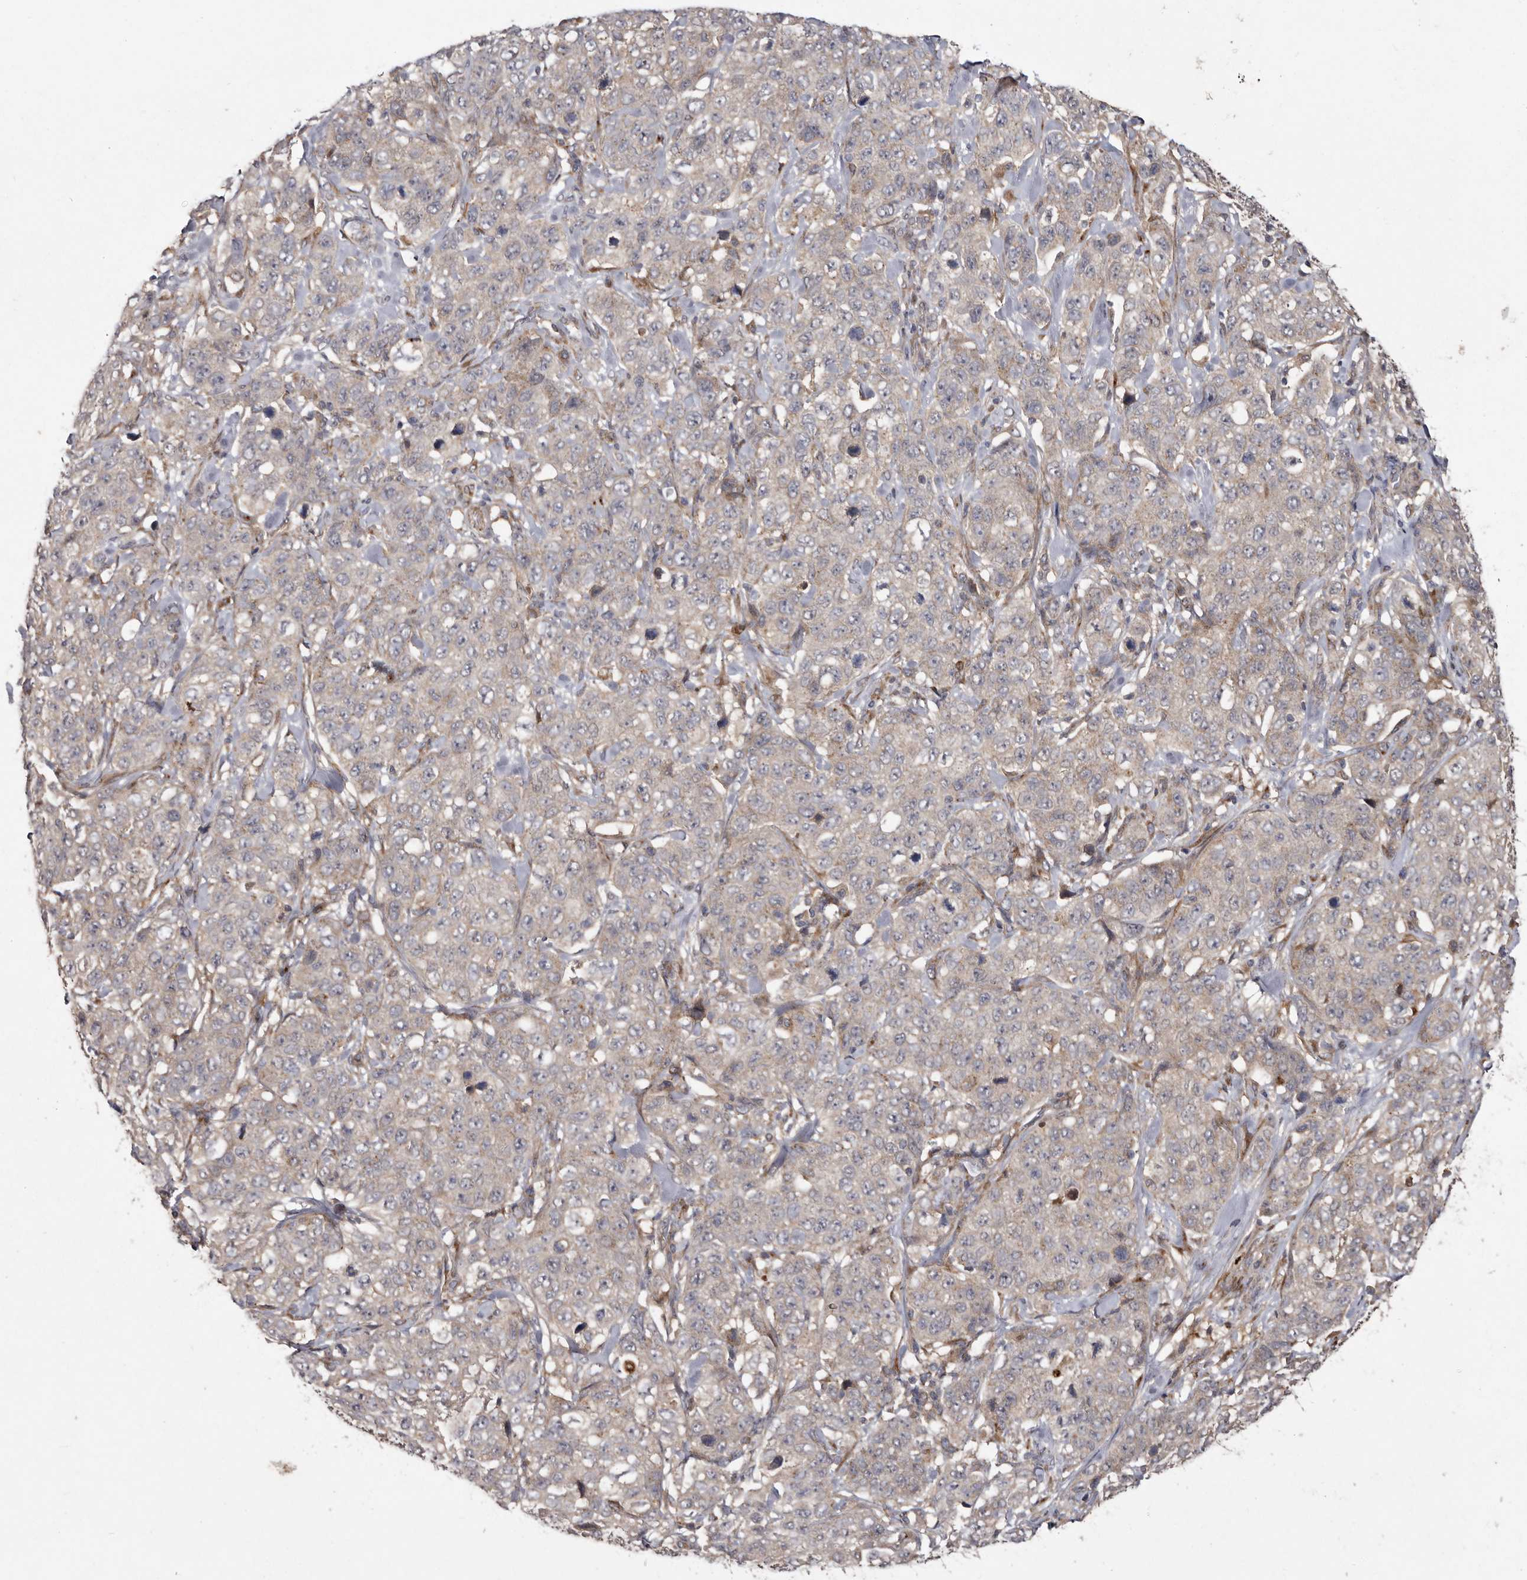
{"staining": {"intensity": "weak", "quantity": "25%-75%", "location": "cytoplasmic/membranous"}, "tissue": "stomach cancer", "cell_type": "Tumor cells", "image_type": "cancer", "snomed": [{"axis": "morphology", "description": "Adenocarcinoma, NOS"}, {"axis": "topography", "description": "Stomach"}], "caption": "A brown stain labels weak cytoplasmic/membranous positivity of a protein in human stomach cancer tumor cells.", "gene": "FLAD1", "patient": {"sex": "male", "age": 48}}